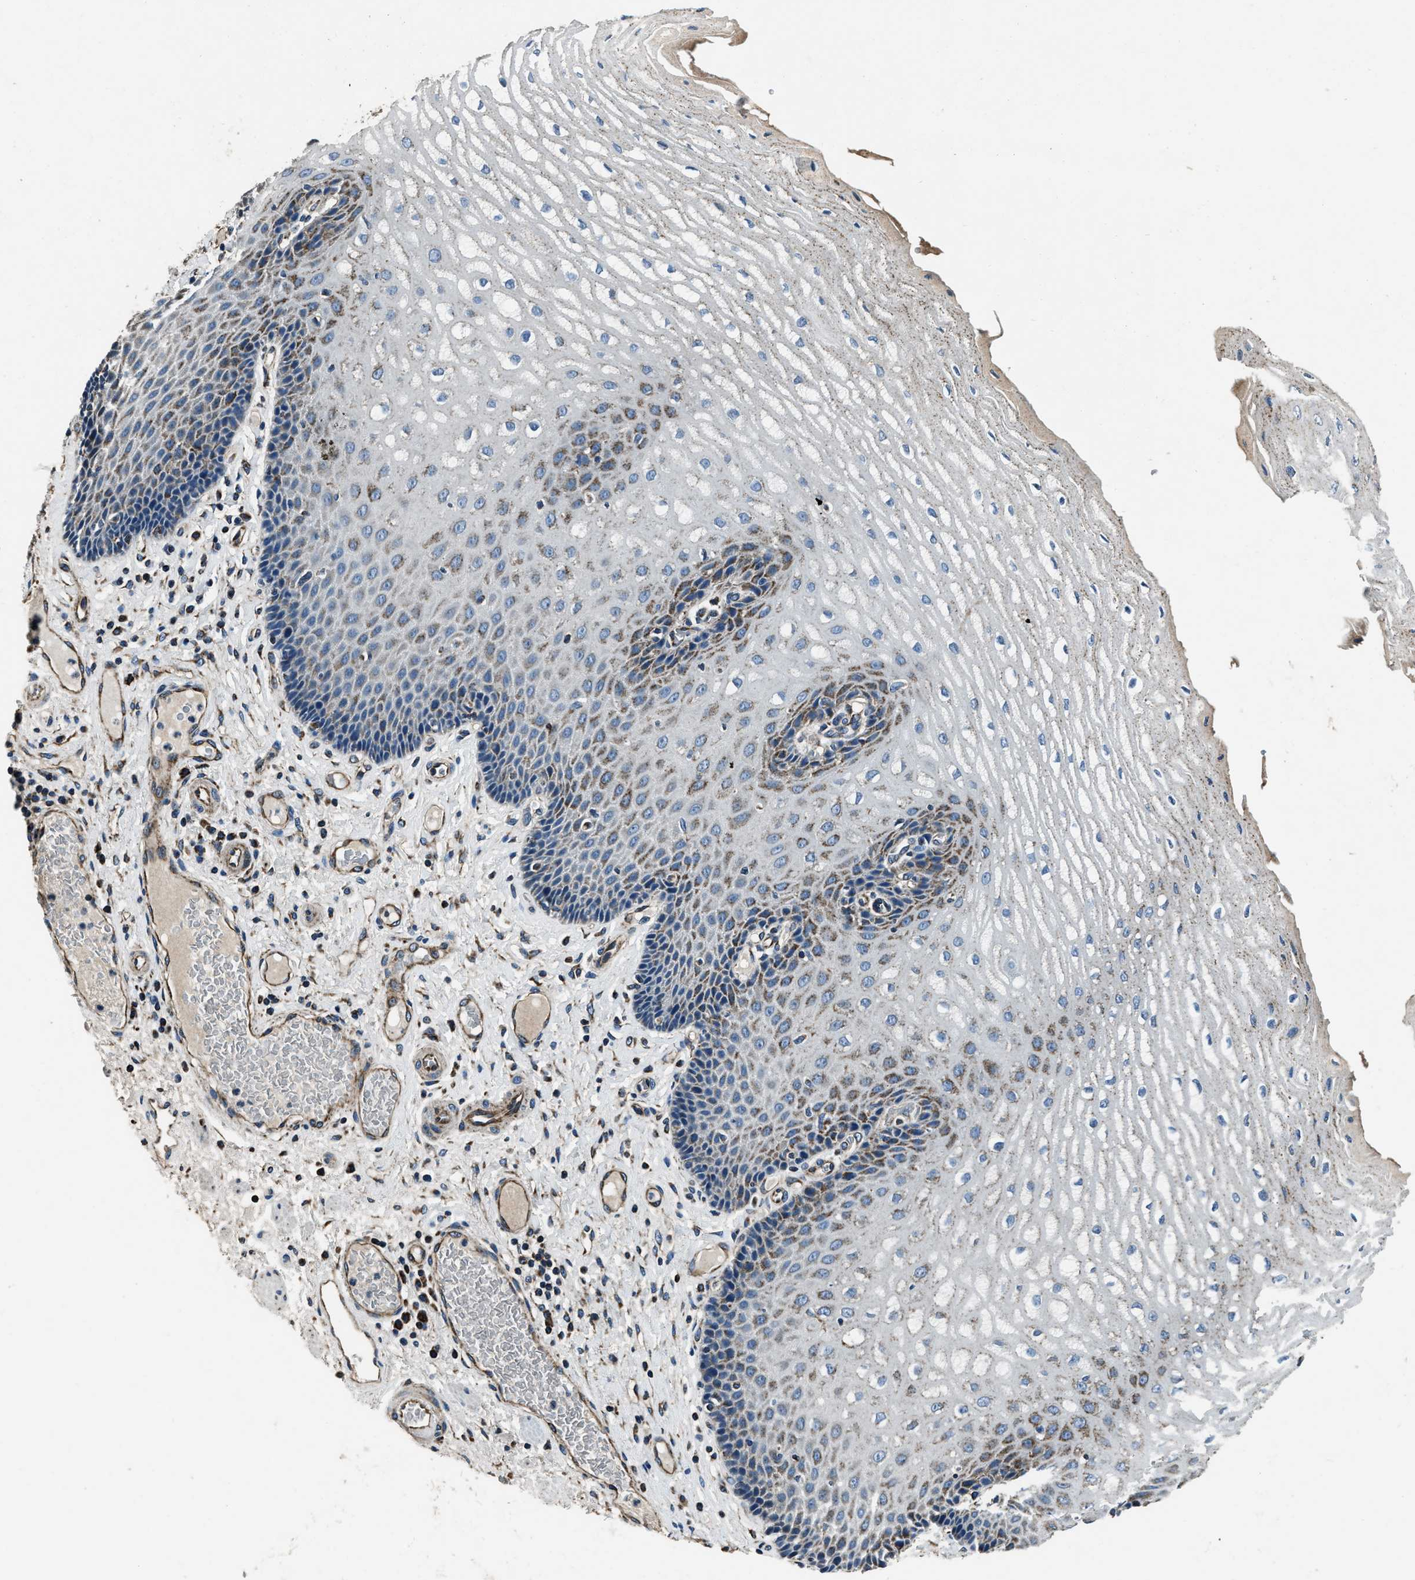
{"staining": {"intensity": "moderate", "quantity": "25%-75%", "location": "cytoplasmic/membranous"}, "tissue": "esophagus", "cell_type": "Squamous epithelial cells", "image_type": "normal", "snomed": [{"axis": "morphology", "description": "Normal tissue, NOS"}, {"axis": "topography", "description": "Esophagus"}], "caption": "Esophagus stained with a brown dye shows moderate cytoplasmic/membranous positive positivity in approximately 25%-75% of squamous epithelial cells.", "gene": "OGDH", "patient": {"sex": "male", "age": 54}}